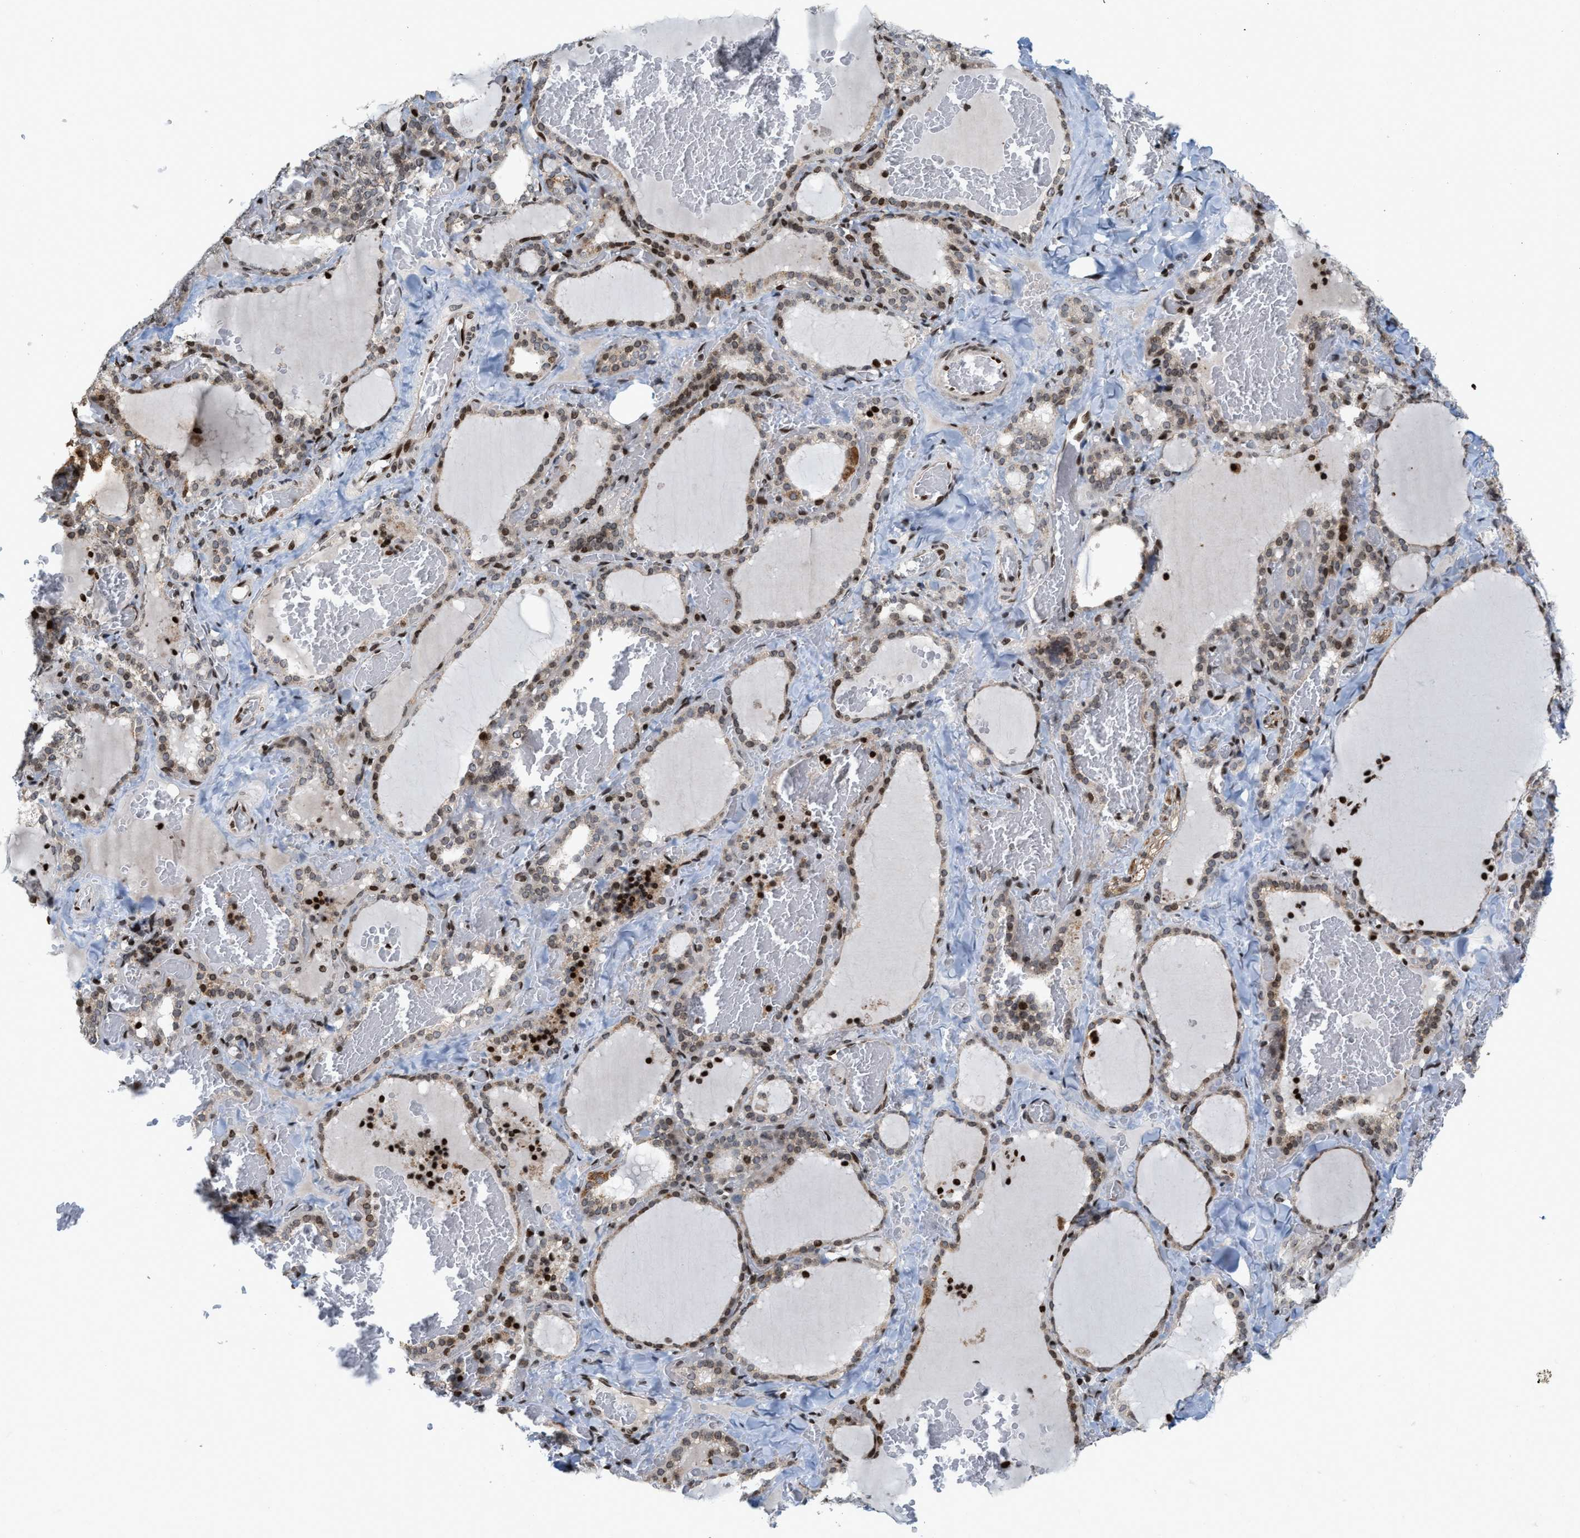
{"staining": {"intensity": "strong", "quantity": "25%-75%", "location": "cytoplasmic/membranous,nuclear"}, "tissue": "thyroid gland", "cell_type": "Glandular cells", "image_type": "normal", "snomed": [{"axis": "morphology", "description": "Normal tissue, NOS"}, {"axis": "topography", "description": "Thyroid gland"}], "caption": "A brown stain labels strong cytoplasmic/membranous,nuclear positivity of a protein in glandular cells of unremarkable human thyroid gland.", "gene": "PDZD2", "patient": {"sex": "female", "age": 22}}